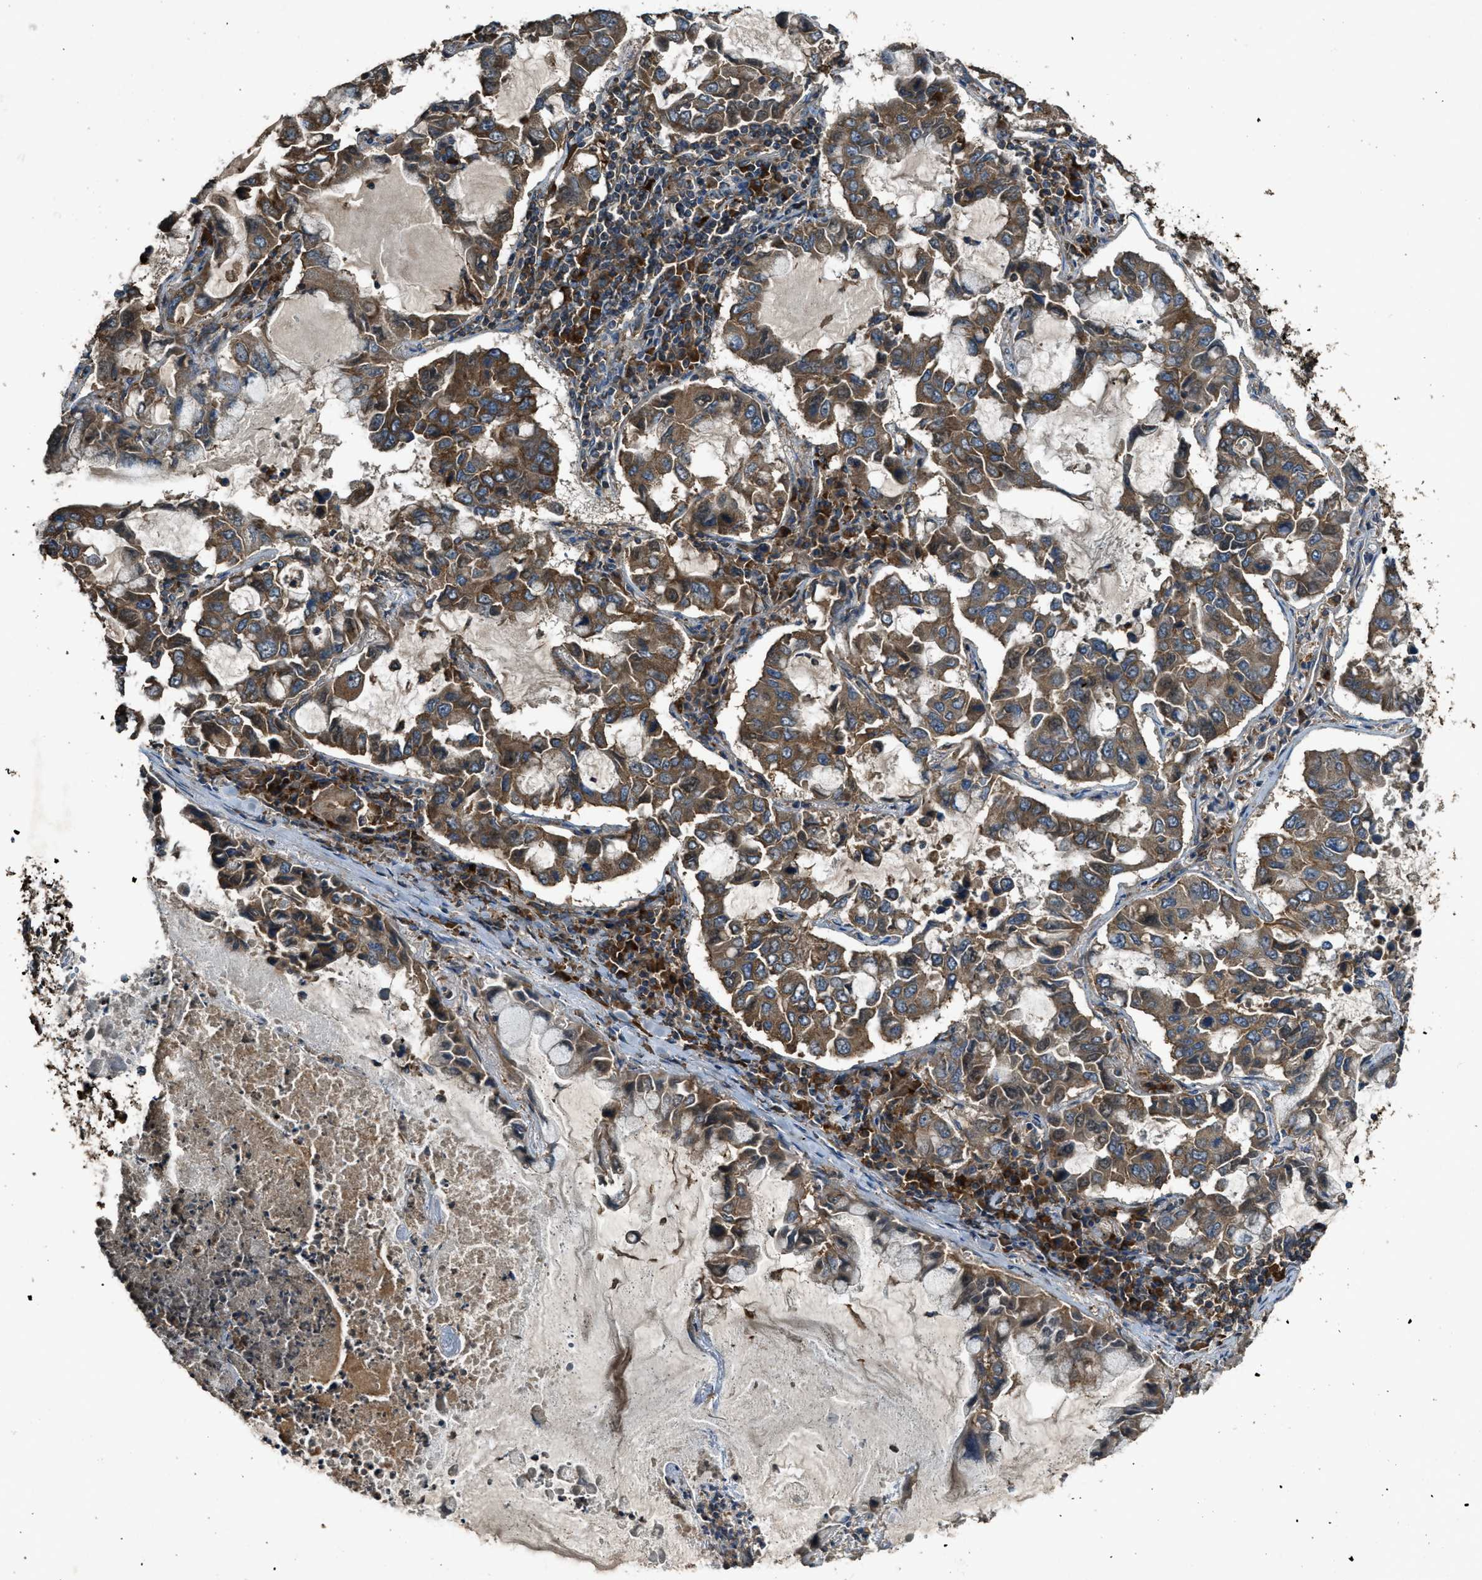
{"staining": {"intensity": "moderate", "quantity": ">75%", "location": "cytoplasmic/membranous"}, "tissue": "lung cancer", "cell_type": "Tumor cells", "image_type": "cancer", "snomed": [{"axis": "morphology", "description": "Adenocarcinoma, NOS"}, {"axis": "topography", "description": "Lung"}], "caption": "The image demonstrates a brown stain indicating the presence of a protein in the cytoplasmic/membranous of tumor cells in lung cancer.", "gene": "MAP3K8", "patient": {"sex": "male", "age": 64}}